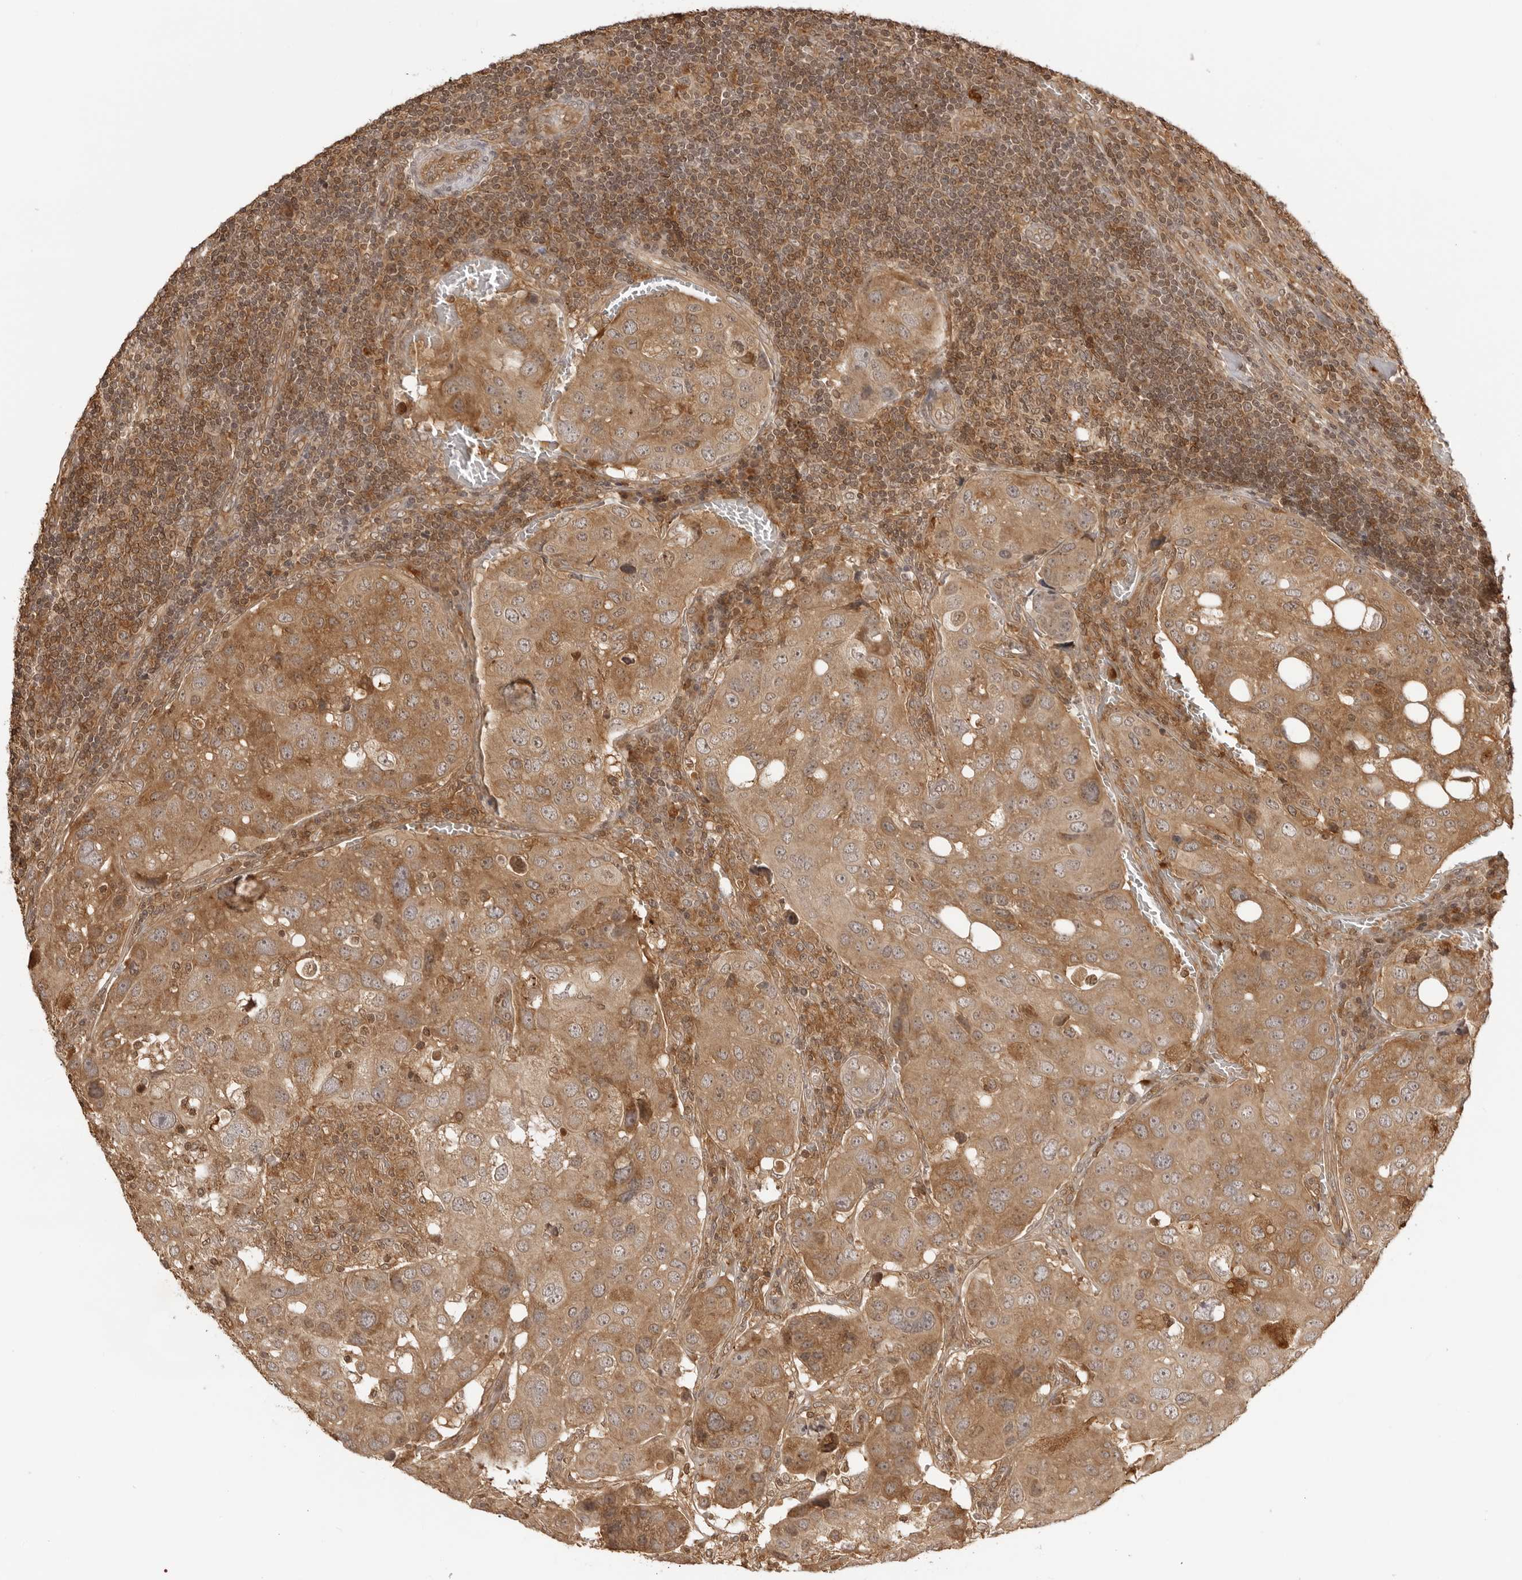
{"staining": {"intensity": "moderate", "quantity": ">75%", "location": "cytoplasmic/membranous"}, "tissue": "urothelial cancer", "cell_type": "Tumor cells", "image_type": "cancer", "snomed": [{"axis": "morphology", "description": "Urothelial carcinoma, High grade"}, {"axis": "topography", "description": "Lymph node"}, {"axis": "topography", "description": "Urinary bladder"}], "caption": "This is an image of immunohistochemistry (IHC) staining of urothelial cancer, which shows moderate staining in the cytoplasmic/membranous of tumor cells.", "gene": "IKBKE", "patient": {"sex": "male", "age": 51}}